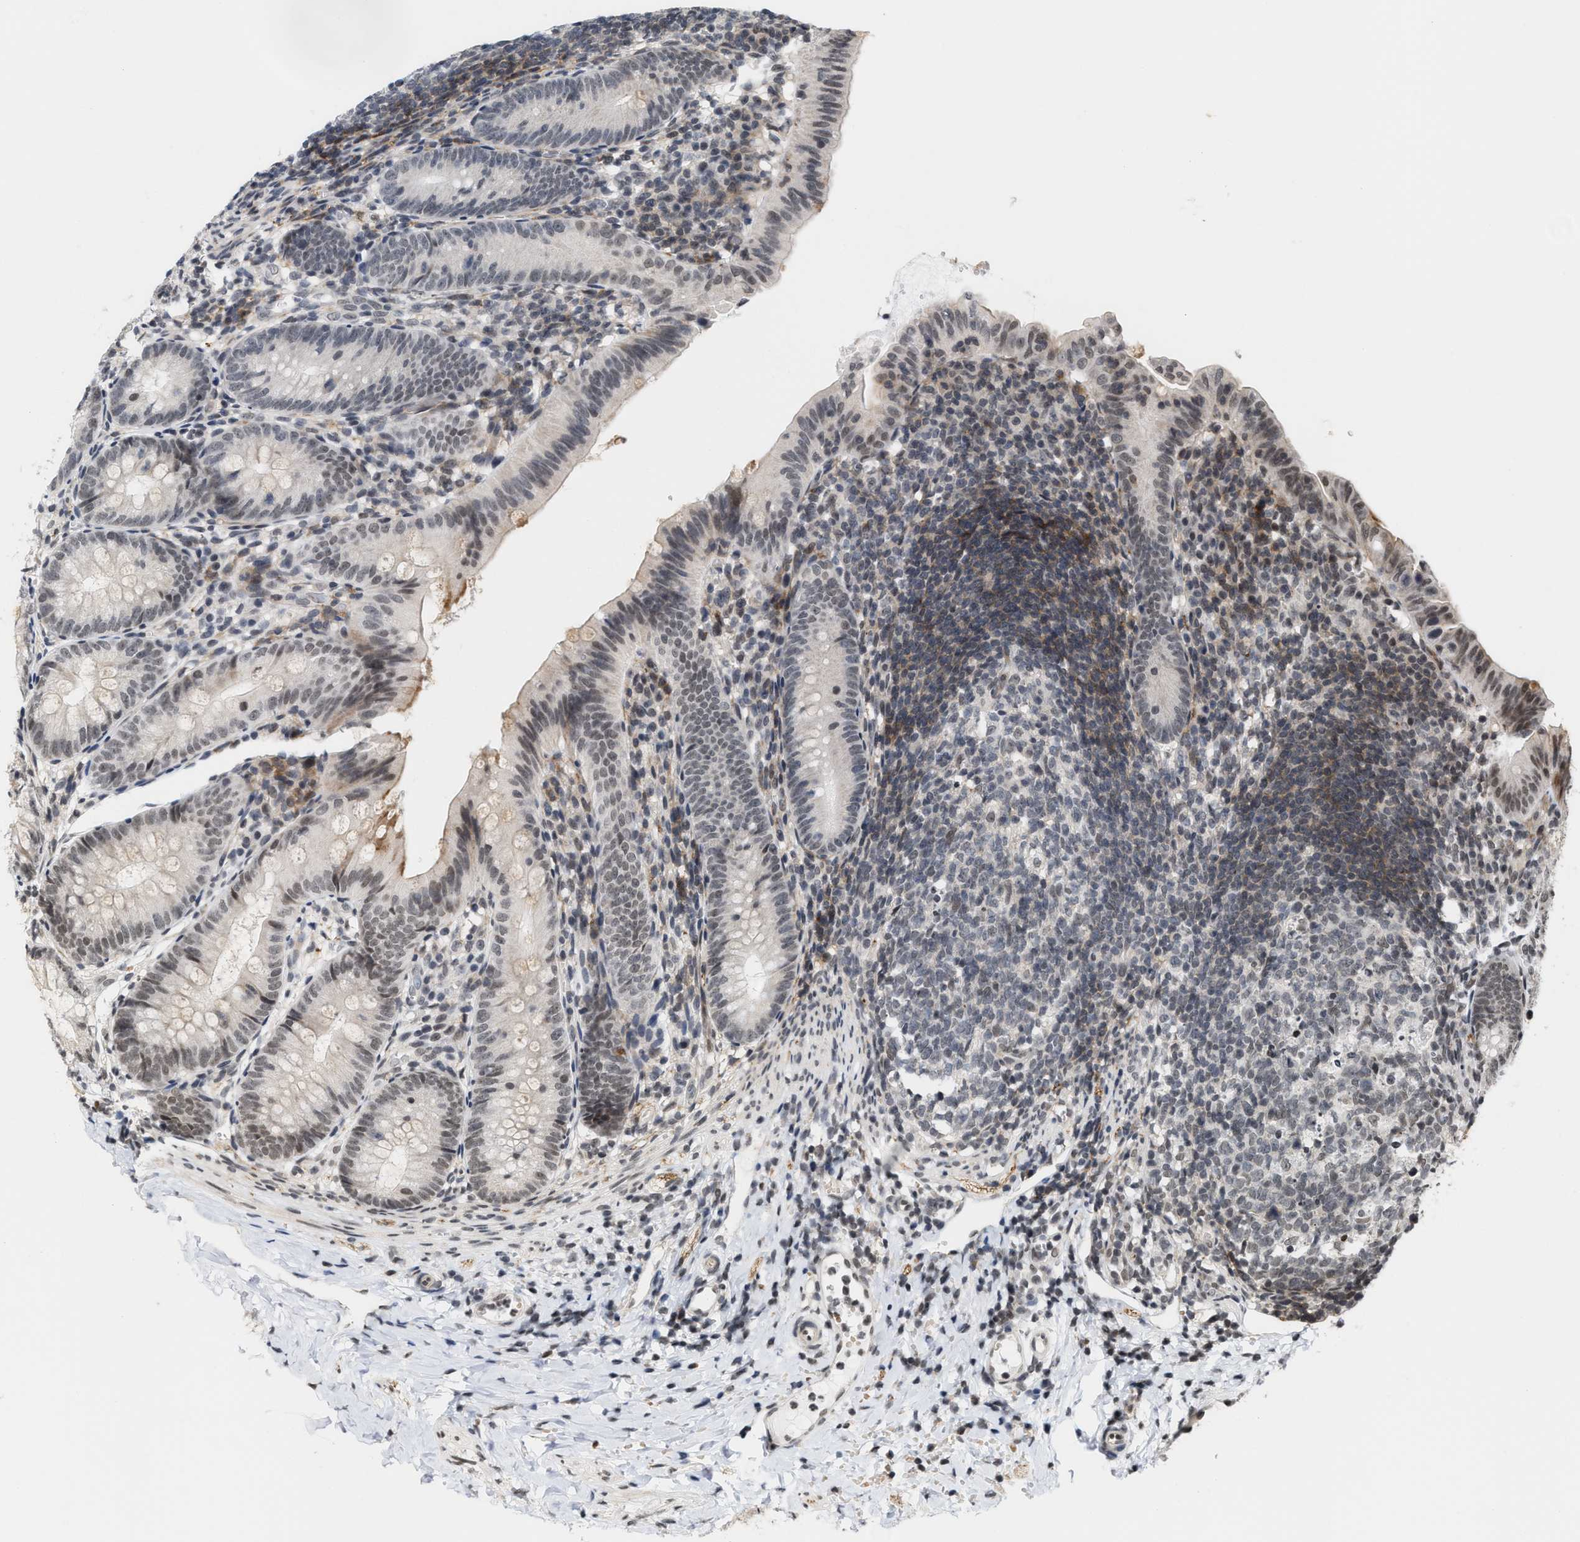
{"staining": {"intensity": "moderate", "quantity": ">75%", "location": "nuclear"}, "tissue": "appendix", "cell_type": "Glandular cells", "image_type": "normal", "snomed": [{"axis": "morphology", "description": "Normal tissue, NOS"}, {"axis": "topography", "description": "Appendix"}], "caption": "Immunohistochemical staining of normal appendix shows >75% levels of moderate nuclear protein expression in approximately >75% of glandular cells.", "gene": "ANKRD6", "patient": {"sex": "male", "age": 1}}